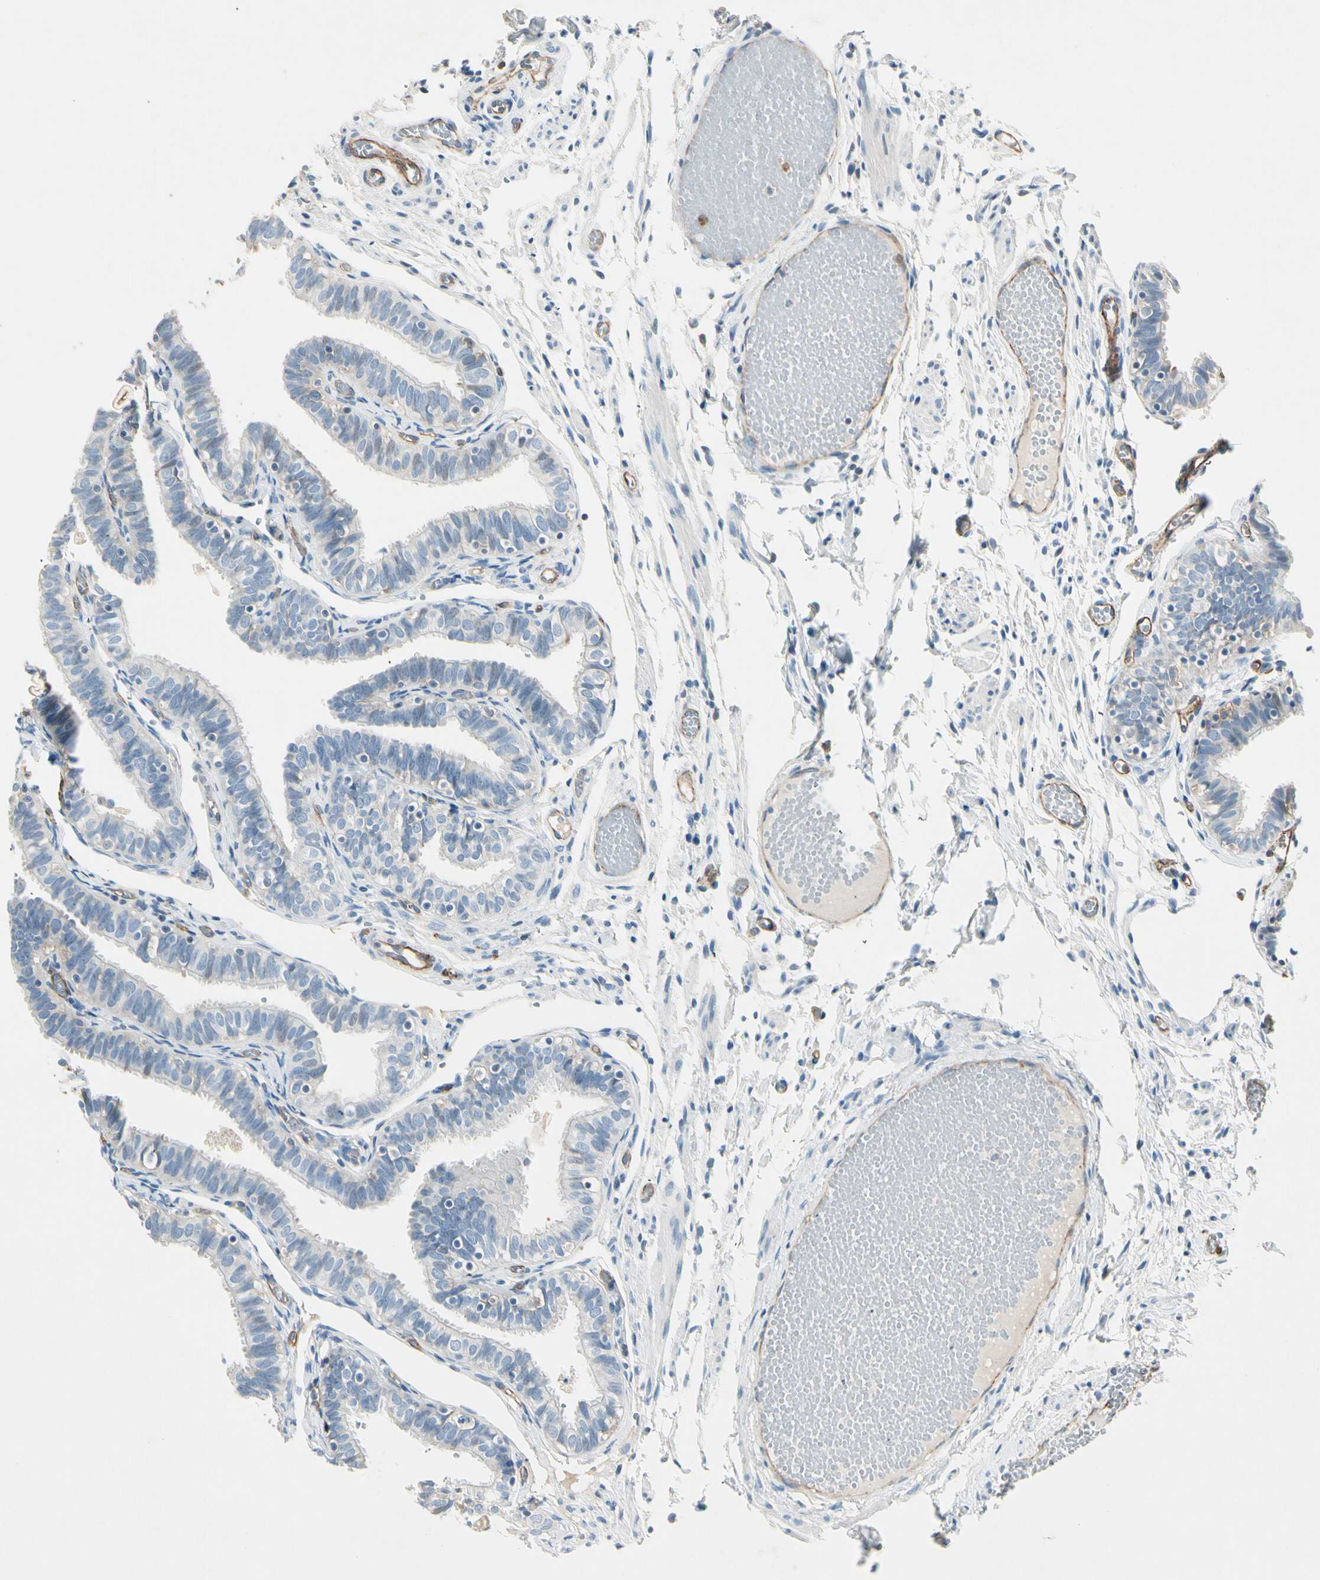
{"staining": {"intensity": "negative", "quantity": "none", "location": "none"}, "tissue": "fallopian tube", "cell_type": "Glandular cells", "image_type": "normal", "snomed": [{"axis": "morphology", "description": "Normal tissue, NOS"}, {"axis": "topography", "description": "Fallopian tube"}], "caption": "An IHC histopathology image of normal fallopian tube is shown. There is no staining in glandular cells of fallopian tube.", "gene": "CD93", "patient": {"sex": "female", "age": 46}}